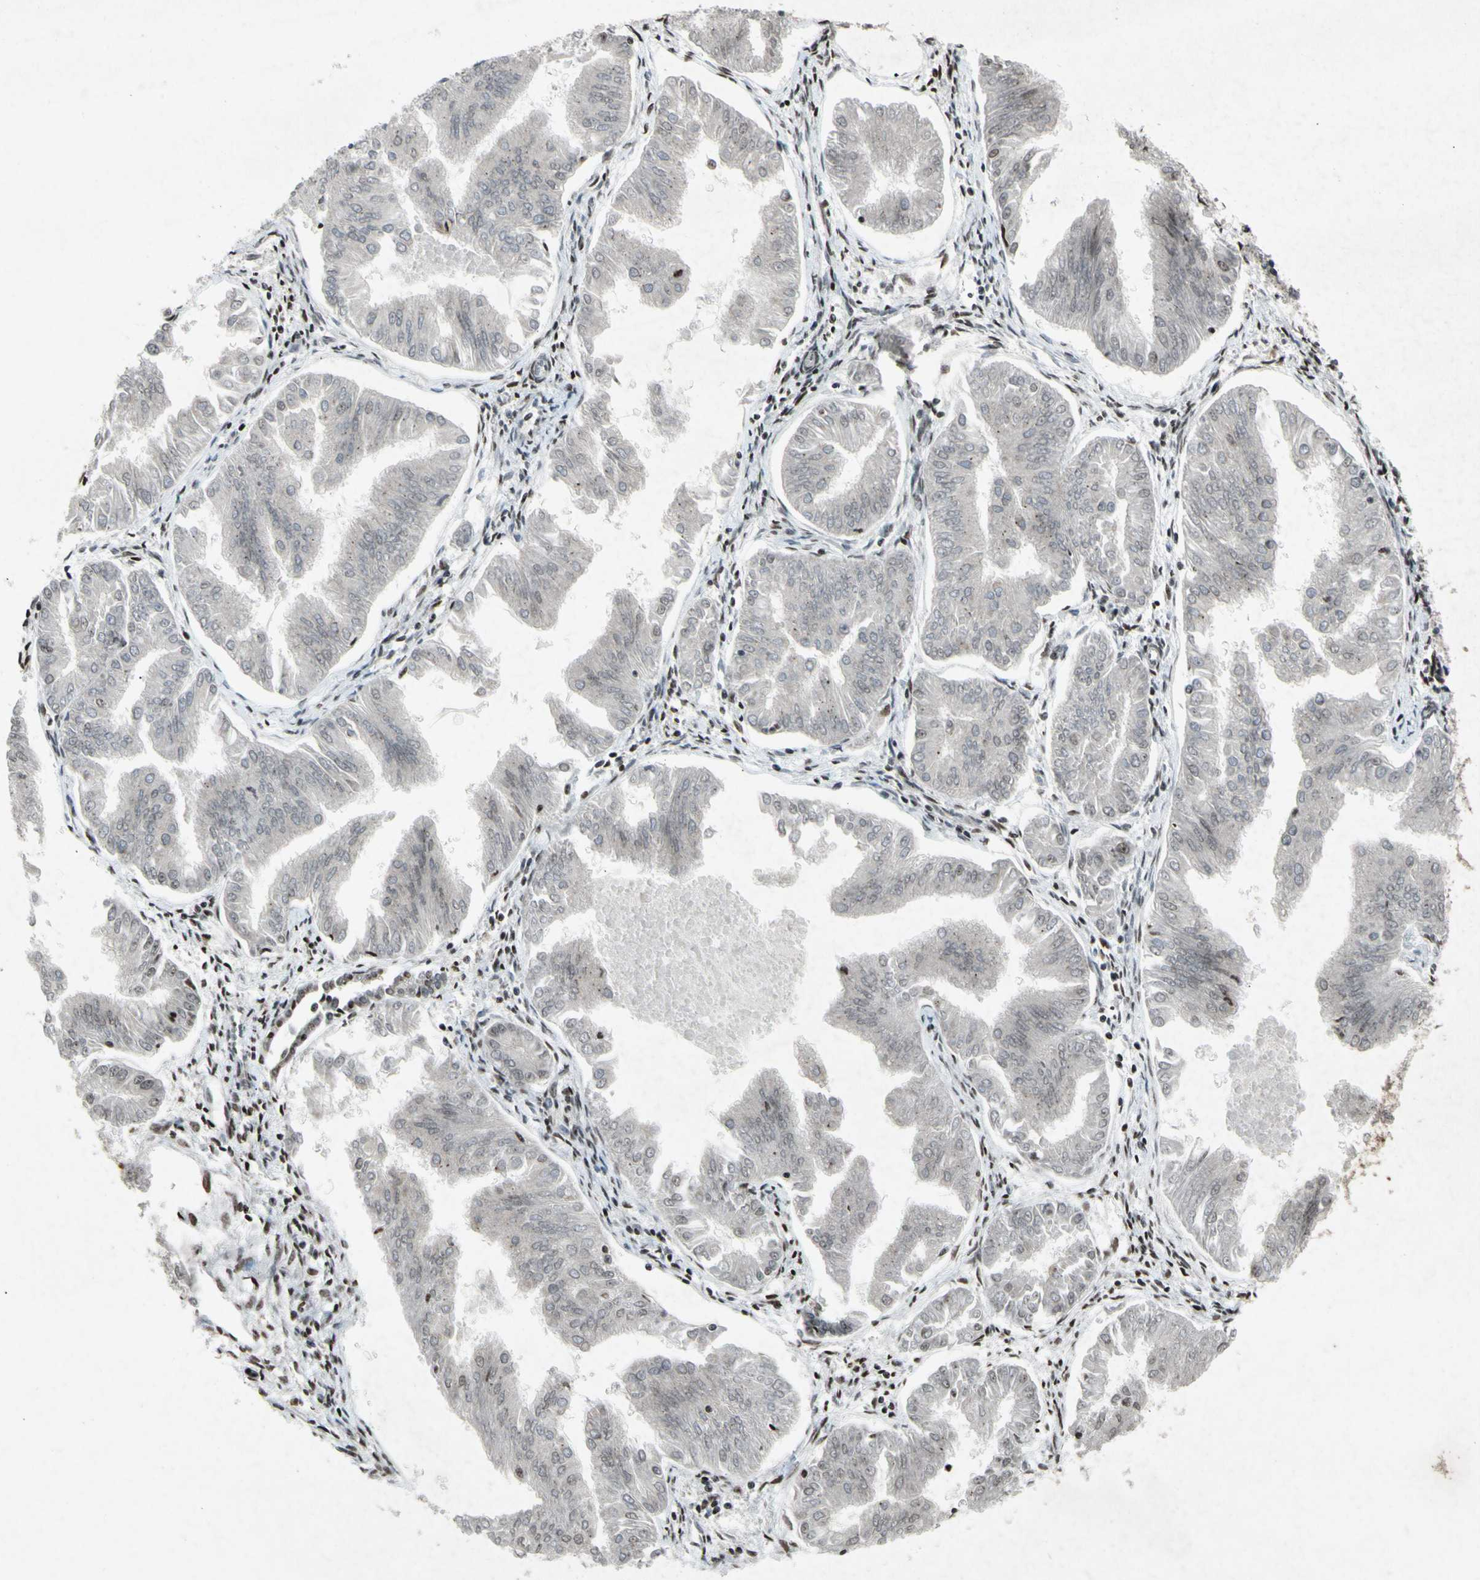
{"staining": {"intensity": "negative", "quantity": "none", "location": "none"}, "tissue": "endometrial cancer", "cell_type": "Tumor cells", "image_type": "cancer", "snomed": [{"axis": "morphology", "description": "Adenocarcinoma, NOS"}, {"axis": "topography", "description": "Endometrium"}], "caption": "Immunohistochemical staining of human endometrial cancer (adenocarcinoma) reveals no significant staining in tumor cells.", "gene": "XPO1", "patient": {"sex": "female", "age": 53}}